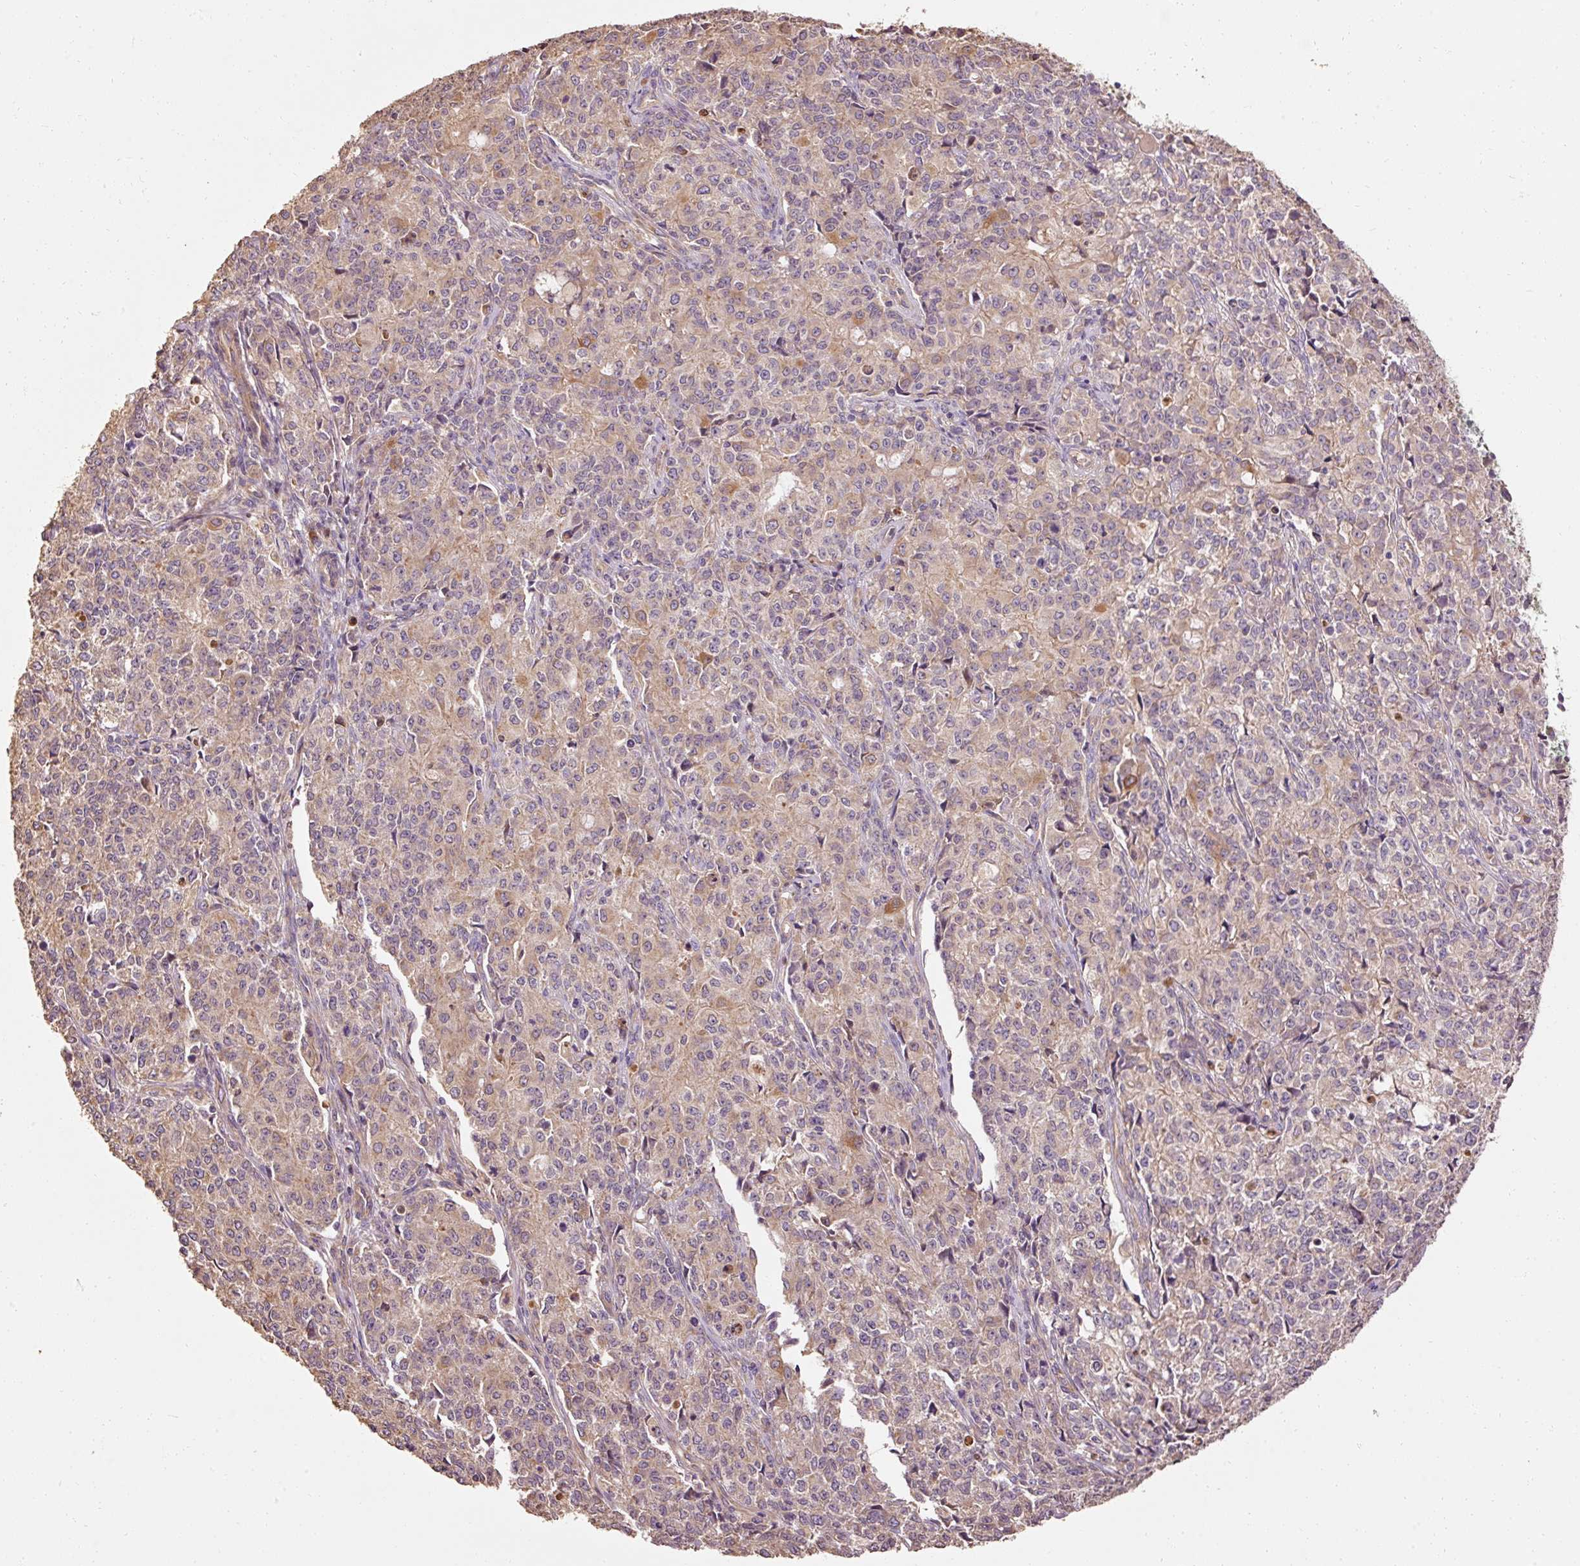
{"staining": {"intensity": "moderate", "quantity": "25%-75%", "location": "cytoplasmic/membranous"}, "tissue": "endometrial cancer", "cell_type": "Tumor cells", "image_type": "cancer", "snomed": [{"axis": "morphology", "description": "Adenocarcinoma, NOS"}, {"axis": "topography", "description": "Endometrium"}], "caption": "IHC photomicrograph of neoplastic tissue: human endometrial cancer stained using immunohistochemistry (IHC) exhibits medium levels of moderate protein expression localized specifically in the cytoplasmic/membranous of tumor cells, appearing as a cytoplasmic/membranous brown color.", "gene": "EFHC1", "patient": {"sex": "female", "age": 50}}